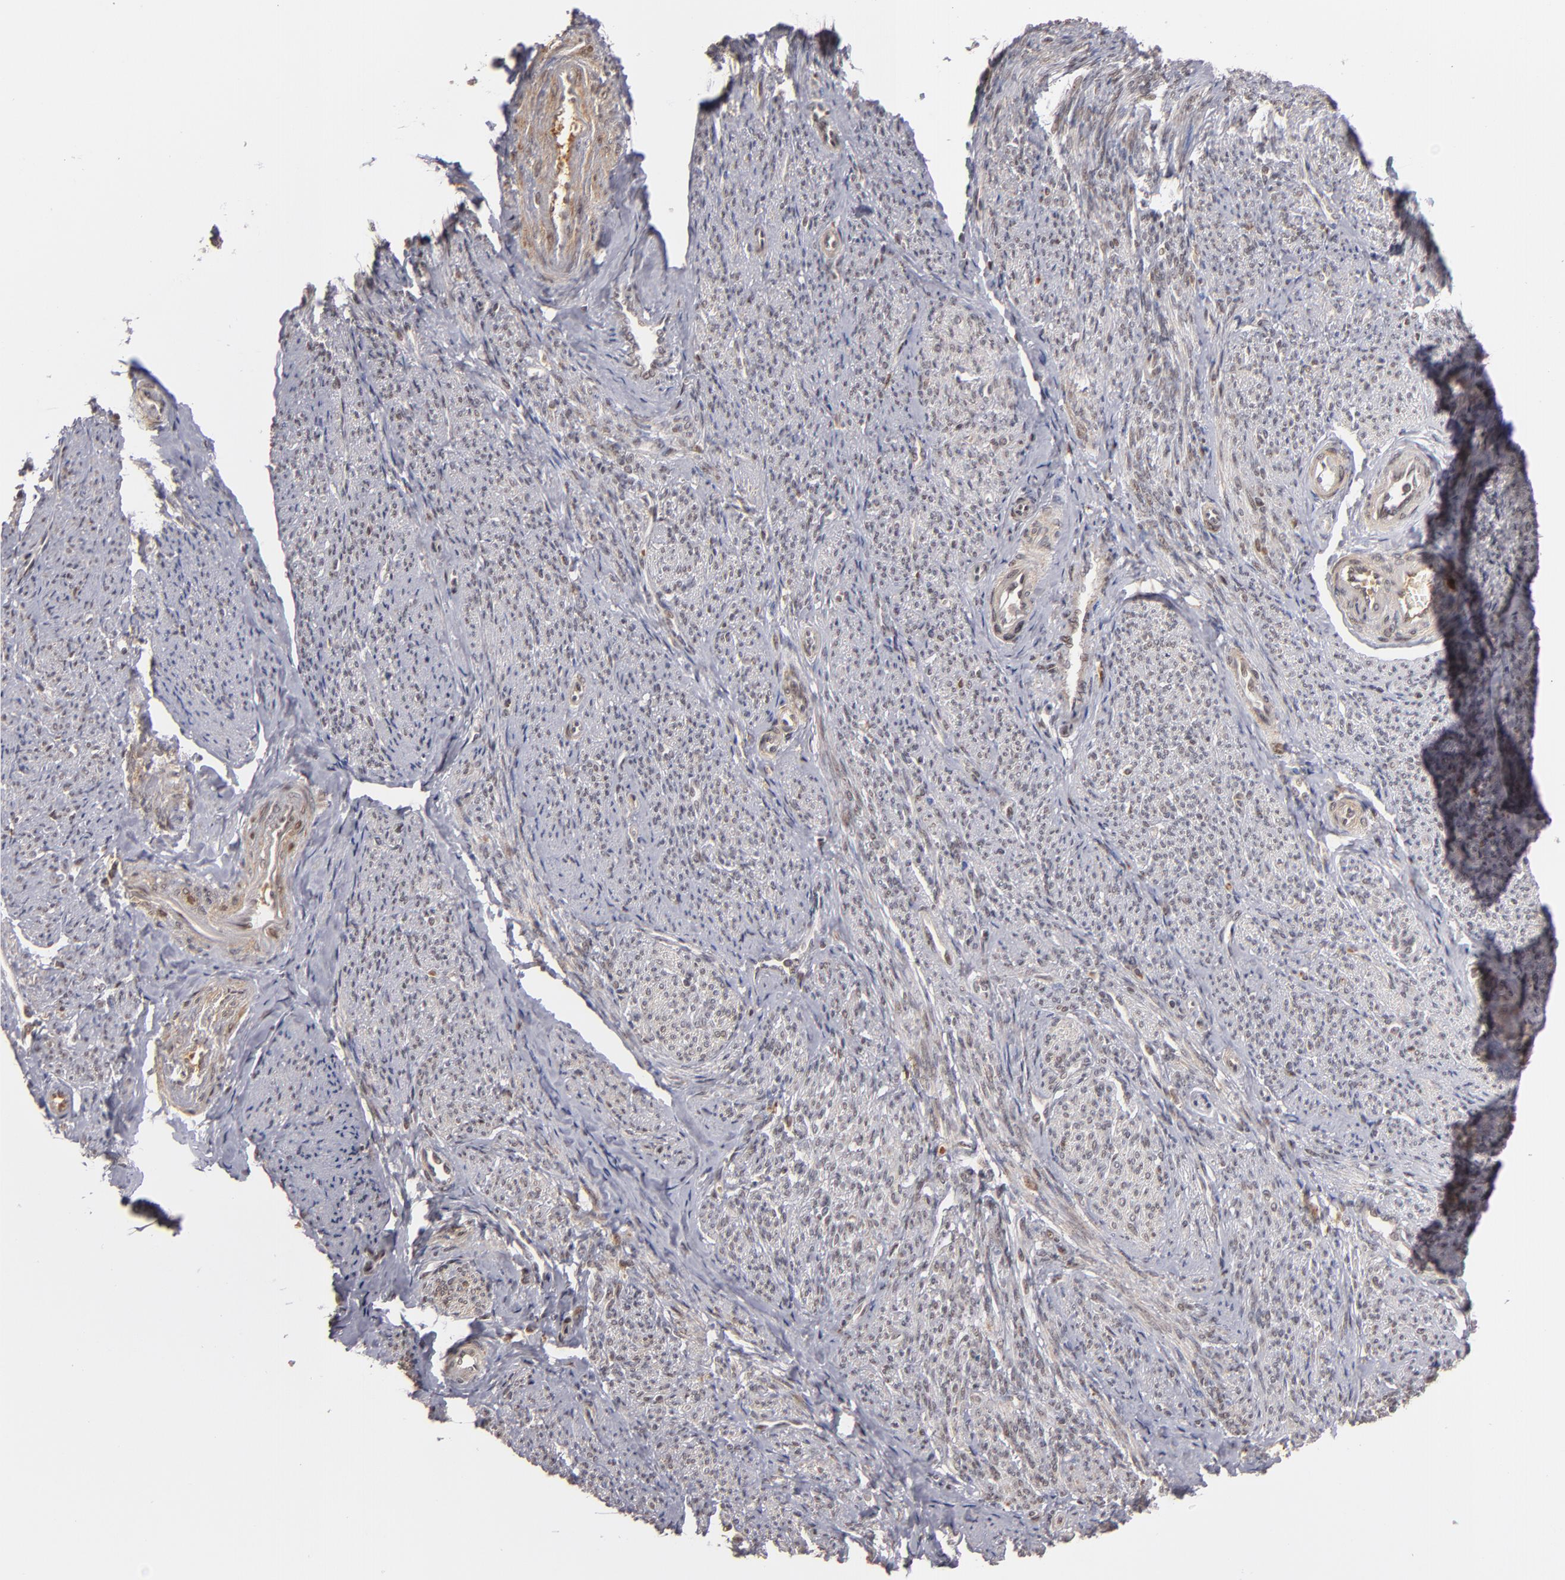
{"staining": {"intensity": "weak", "quantity": "<25%", "location": "nuclear"}, "tissue": "smooth muscle", "cell_type": "Smooth muscle cells", "image_type": "normal", "snomed": [{"axis": "morphology", "description": "Normal tissue, NOS"}, {"axis": "topography", "description": "Smooth muscle"}], "caption": "DAB immunohistochemical staining of normal smooth muscle demonstrates no significant expression in smooth muscle cells.", "gene": "ZNF234", "patient": {"sex": "female", "age": 65}}